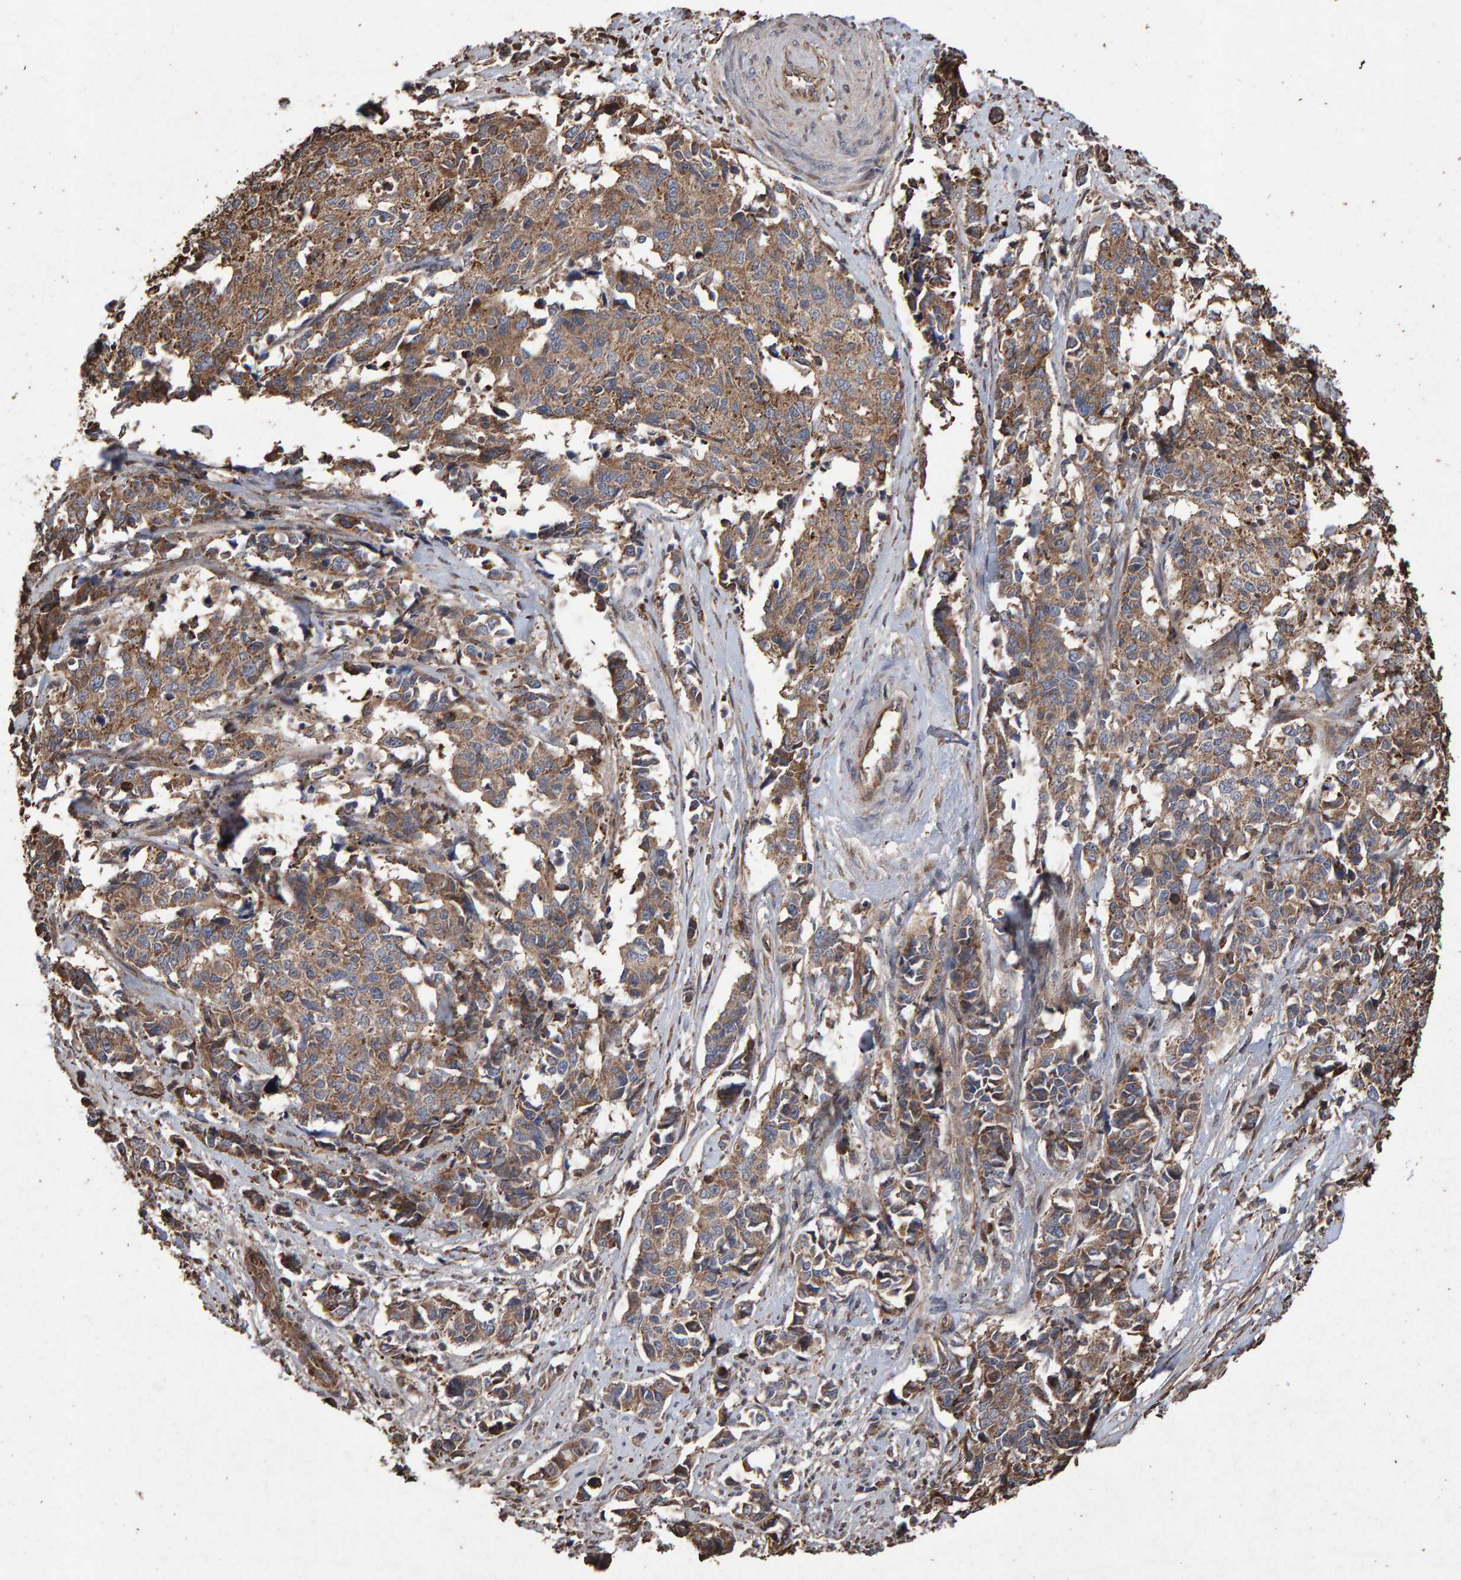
{"staining": {"intensity": "moderate", "quantity": ">75%", "location": "cytoplasmic/membranous"}, "tissue": "cervical cancer", "cell_type": "Tumor cells", "image_type": "cancer", "snomed": [{"axis": "morphology", "description": "Normal tissue, NOS"}, {"axis": "morphology", "description": "Squamous cell carcinoma, NOS"}, {"axis": "topography", "description": "Cervix"}], "caption": "The image shows a brown stain indicating the presence of a protein in the cytoplasmic/membranous of tumor cells in squamous cell carcinoma (cervical). The protein is shown in brown color, while the nuclei are stained blue.", "gene": "OSBP2", "patient": {"sex": "female", "age": 35}}